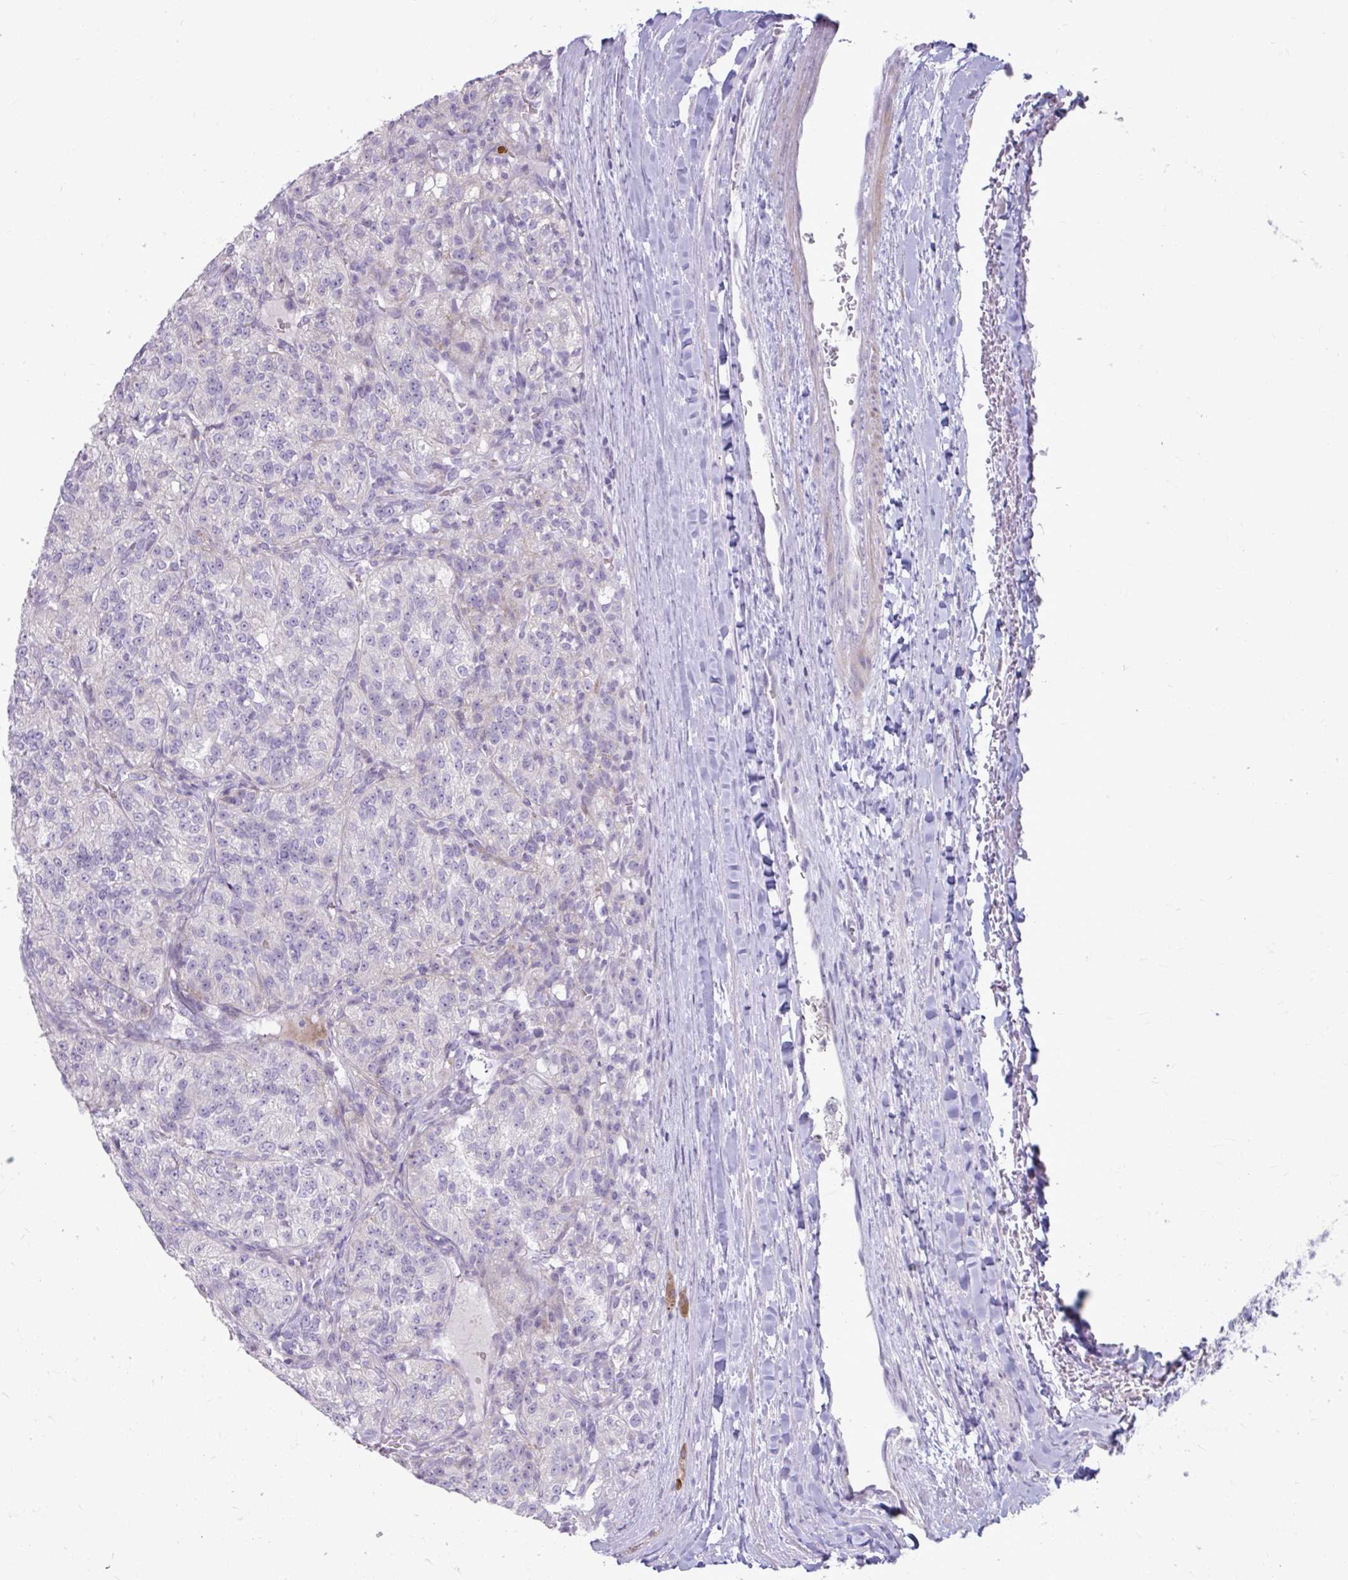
{"staining": {"intensity": "negative", "quantity": "none", "location": "none"}, "tissue": "renal cancer", "cell_type": "Tumor cells", "image_type": "cancer", "snomed": [{"axis": "morphology", "description": "Adenocarcinoma, NOS"}, {"axis": "topography", "description": "Kidney"}], "caption": "Human renal adenocarcinoma stained for a protein using immunohistochemistry (IHC) demonstrates no expression in tumor cells.", "gene": "MSMO1", "patient": {"sex": "female", "age": 63}}